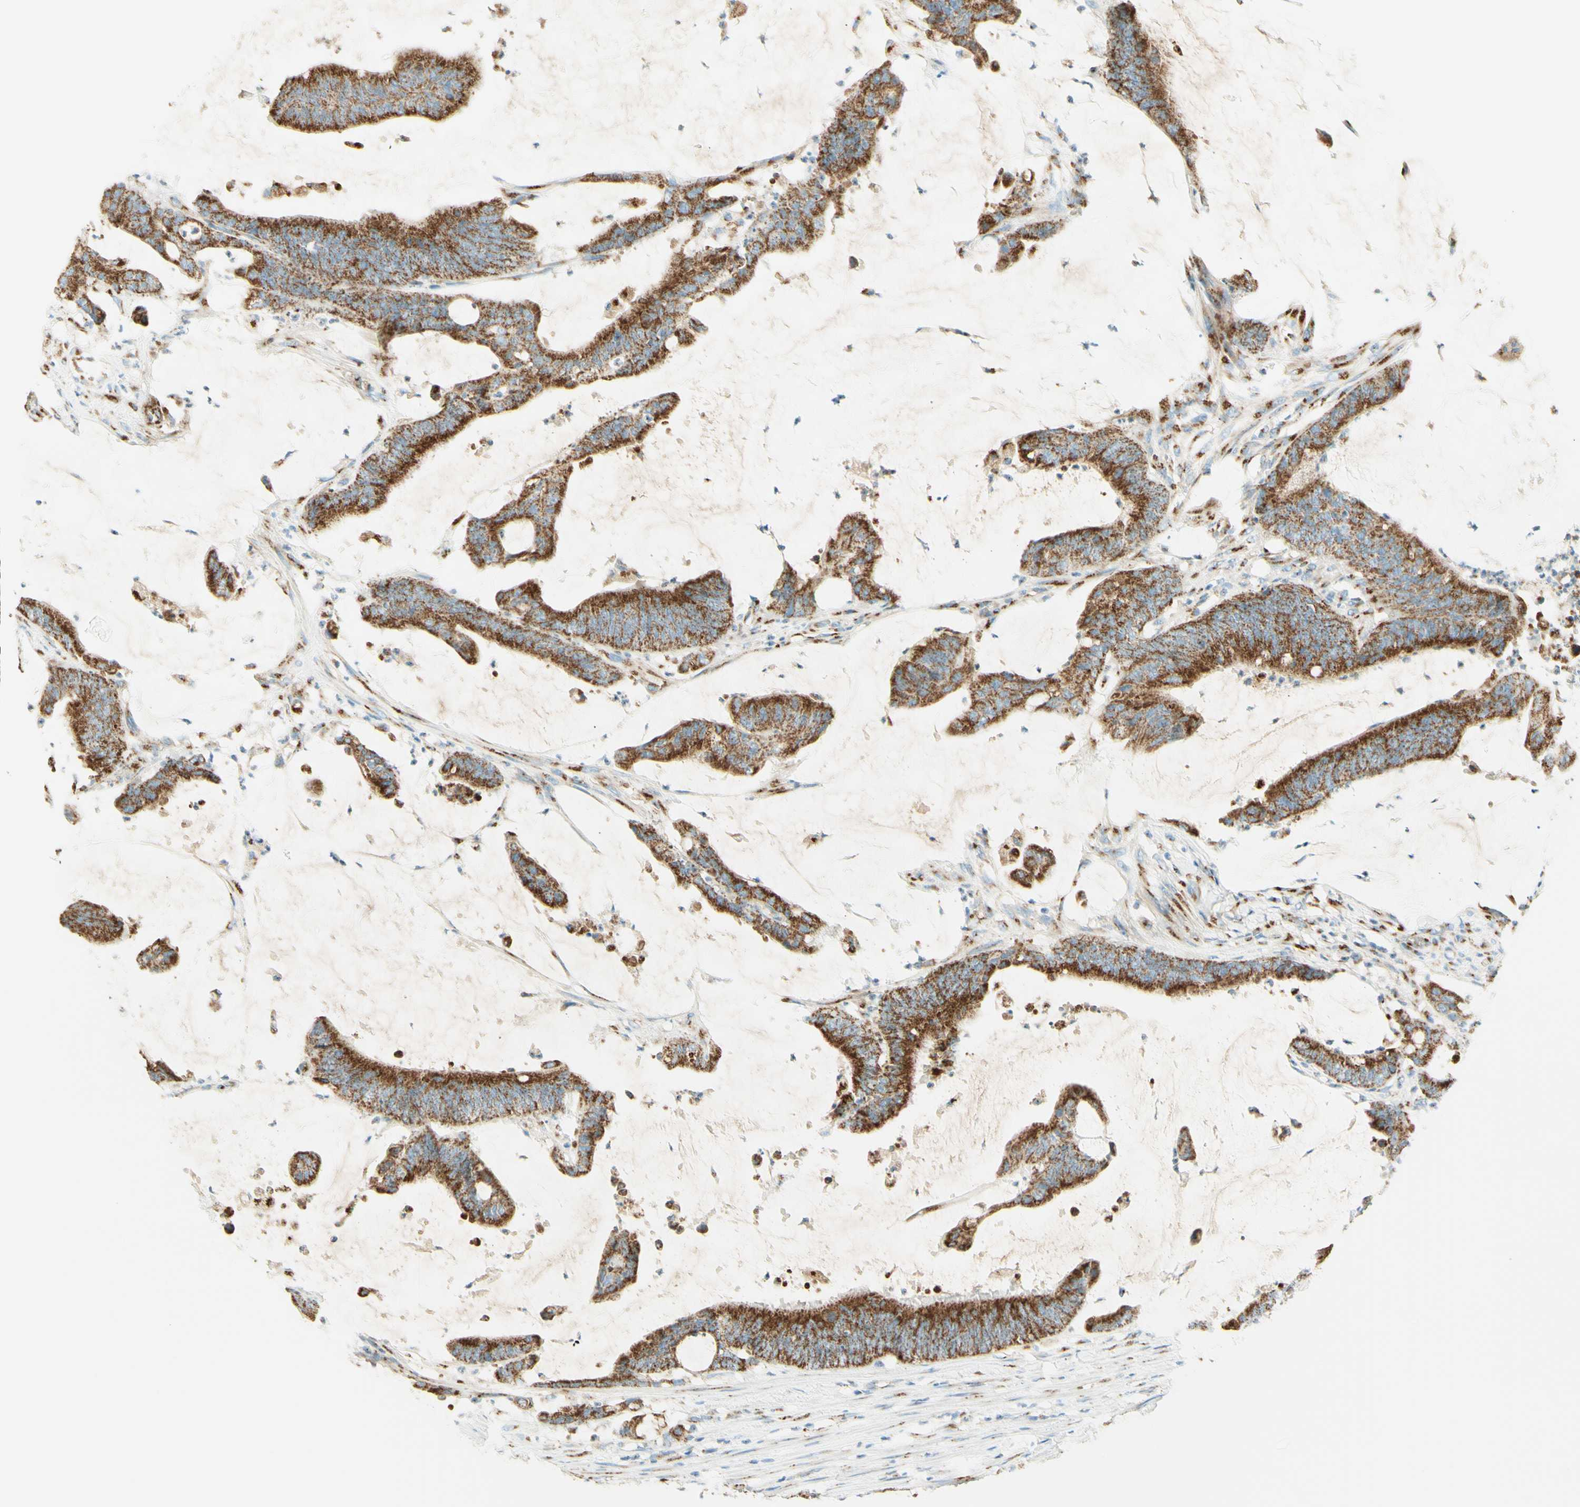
{"staining": {"intensity": "strong", "quantity": ">75%", "location": "cytoplasmic/membranous"}, "tissue": "colorectal cancer", "cell_type": "Tumor cells", "image_type": "cancer", "snomed": [{"axis": "morphology", "description": "Adenocarcinoma, NOS"}, {"axis": "topography", "description": "Rectum"}], "caption": "The image exhibits a brown stain indicating the presence of a protein in the cytoplasmic/membranous of tumor cells in adenocarcinoma (colorectal). The staining was performed using DAB (3,3'-diaminobenzidine) to visualize the protein expression in brown, while the nuclei were stained in blue with hematoxylin (Magnification: 20x).", "gene": "GOLGB1", "patient": {"sex": "female", "age": 66}}